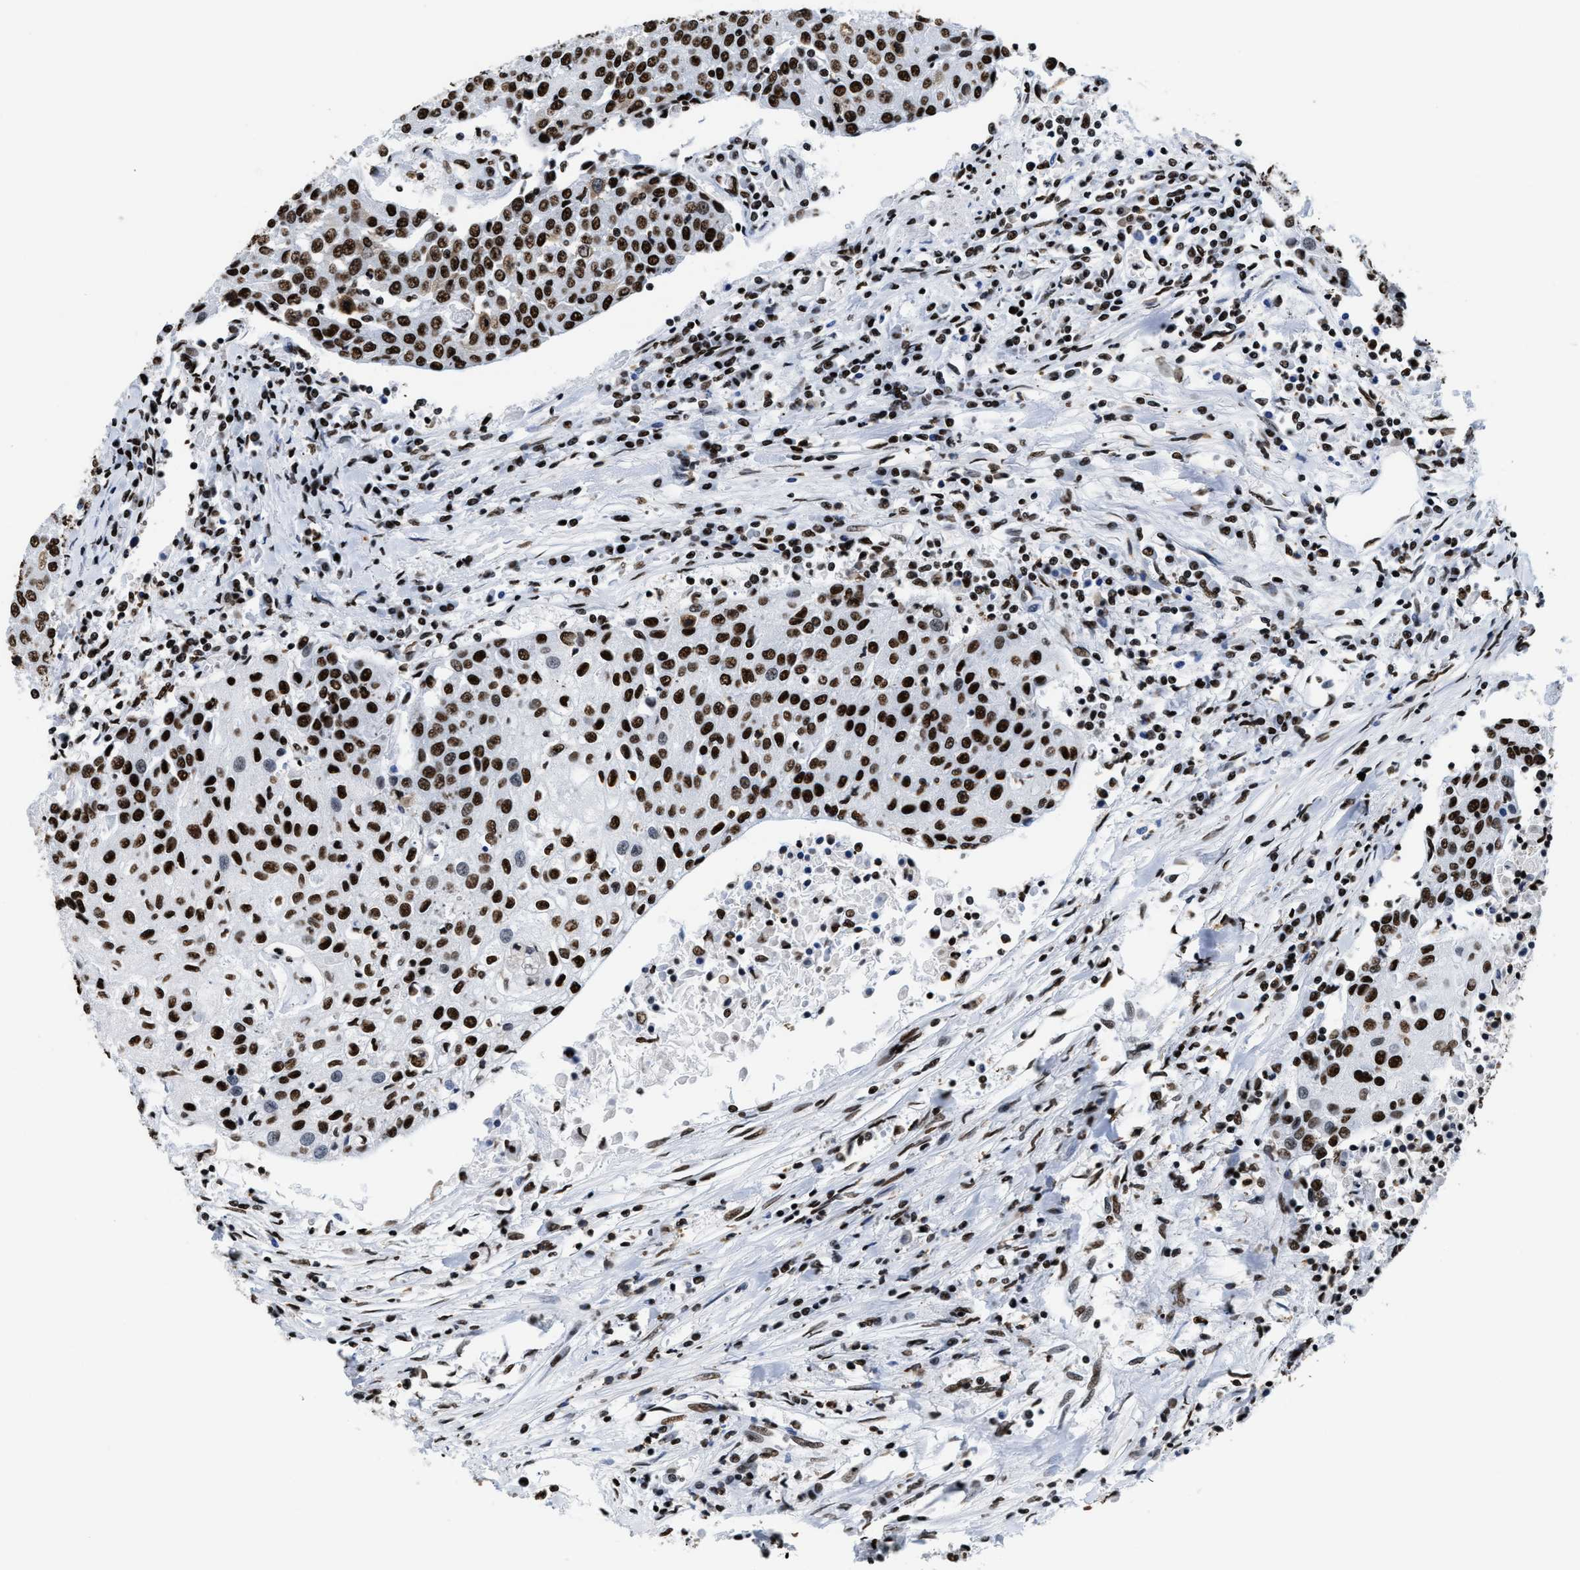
{"staining": {"intensity": "strong", "quantity": ">75%", "location": "nuclear"}, "tissue": "urothelial cancer", "cell_type": "Tumor cells", "image_type": "cancer", "snomed": [{"axis": "morphology", "description": "Urothelial carcinoma, High grade"}, {"axis": "topography", "description": "Urinary bladder"}], "caption": "Immunohistochemistry photomicrograph of human urothelial cancer stained for a protein (brown), which exhibits high levels of strong nuclear expression in approximately >75% of tumor cells.", "gene": "SMARCC2", "patient": {"sex": "female", "age": 85}}